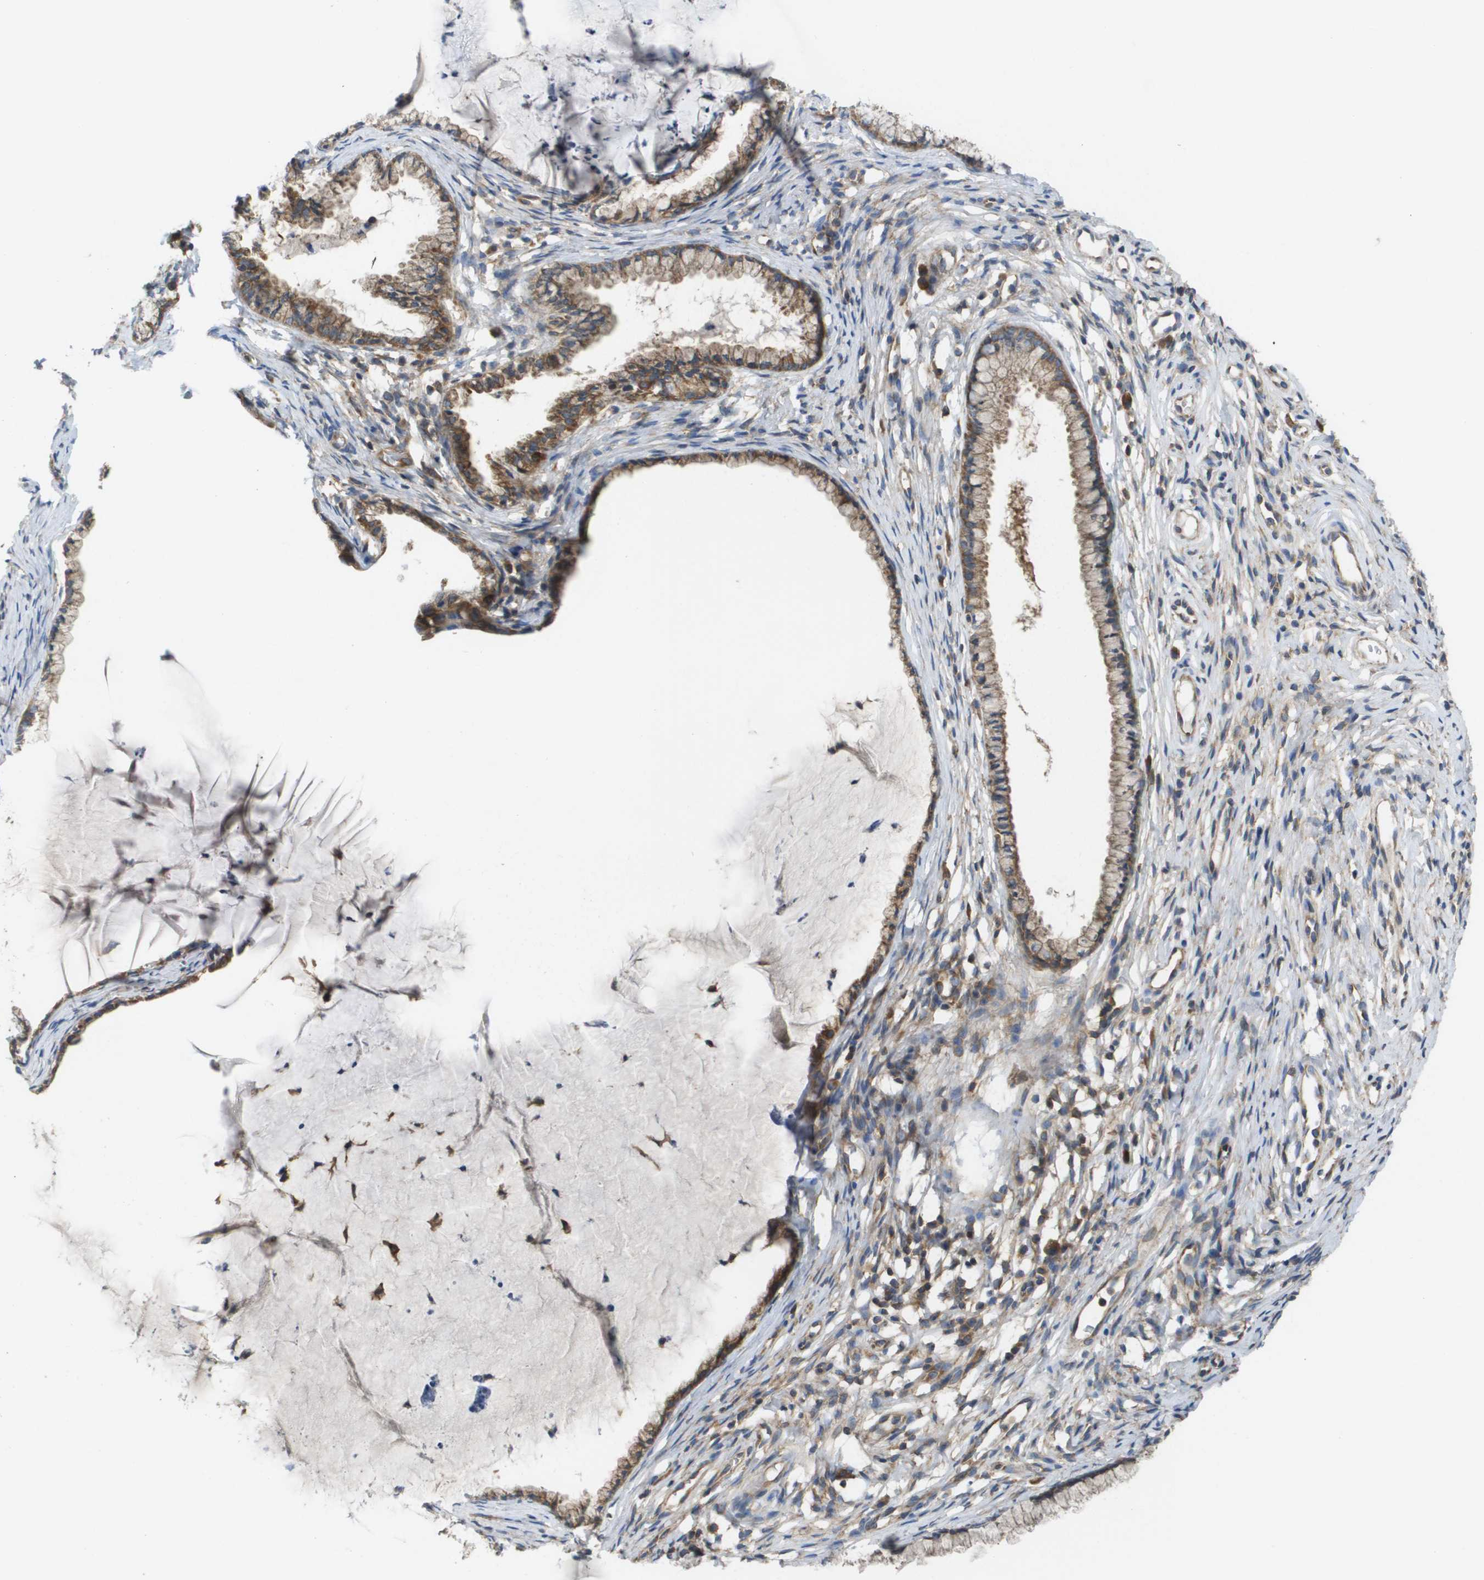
{"staining": {"intensity": "moderate", "quantity": "25%-75%", "location": "cytoplasmic/membranous"}, "tissue": "cervix", "cell_type": "Glandular cells", "image_type": "normal", "snomed": [{"axis": "morphology", "description": "Normal tissue, NOS"}, {"axis": "topography", "description": "Cervix"}], "caption": "Protein positivity by immunohistochemistry exhibits moderate cytoplasmic/membranous staining in about 25%-75% of glandular cells in benign cervix. (Brightfield microscopy of DAB IHC at high magnification).", "gene": "EIF4G2", "patient": {"sex": "female", "age": 77}}